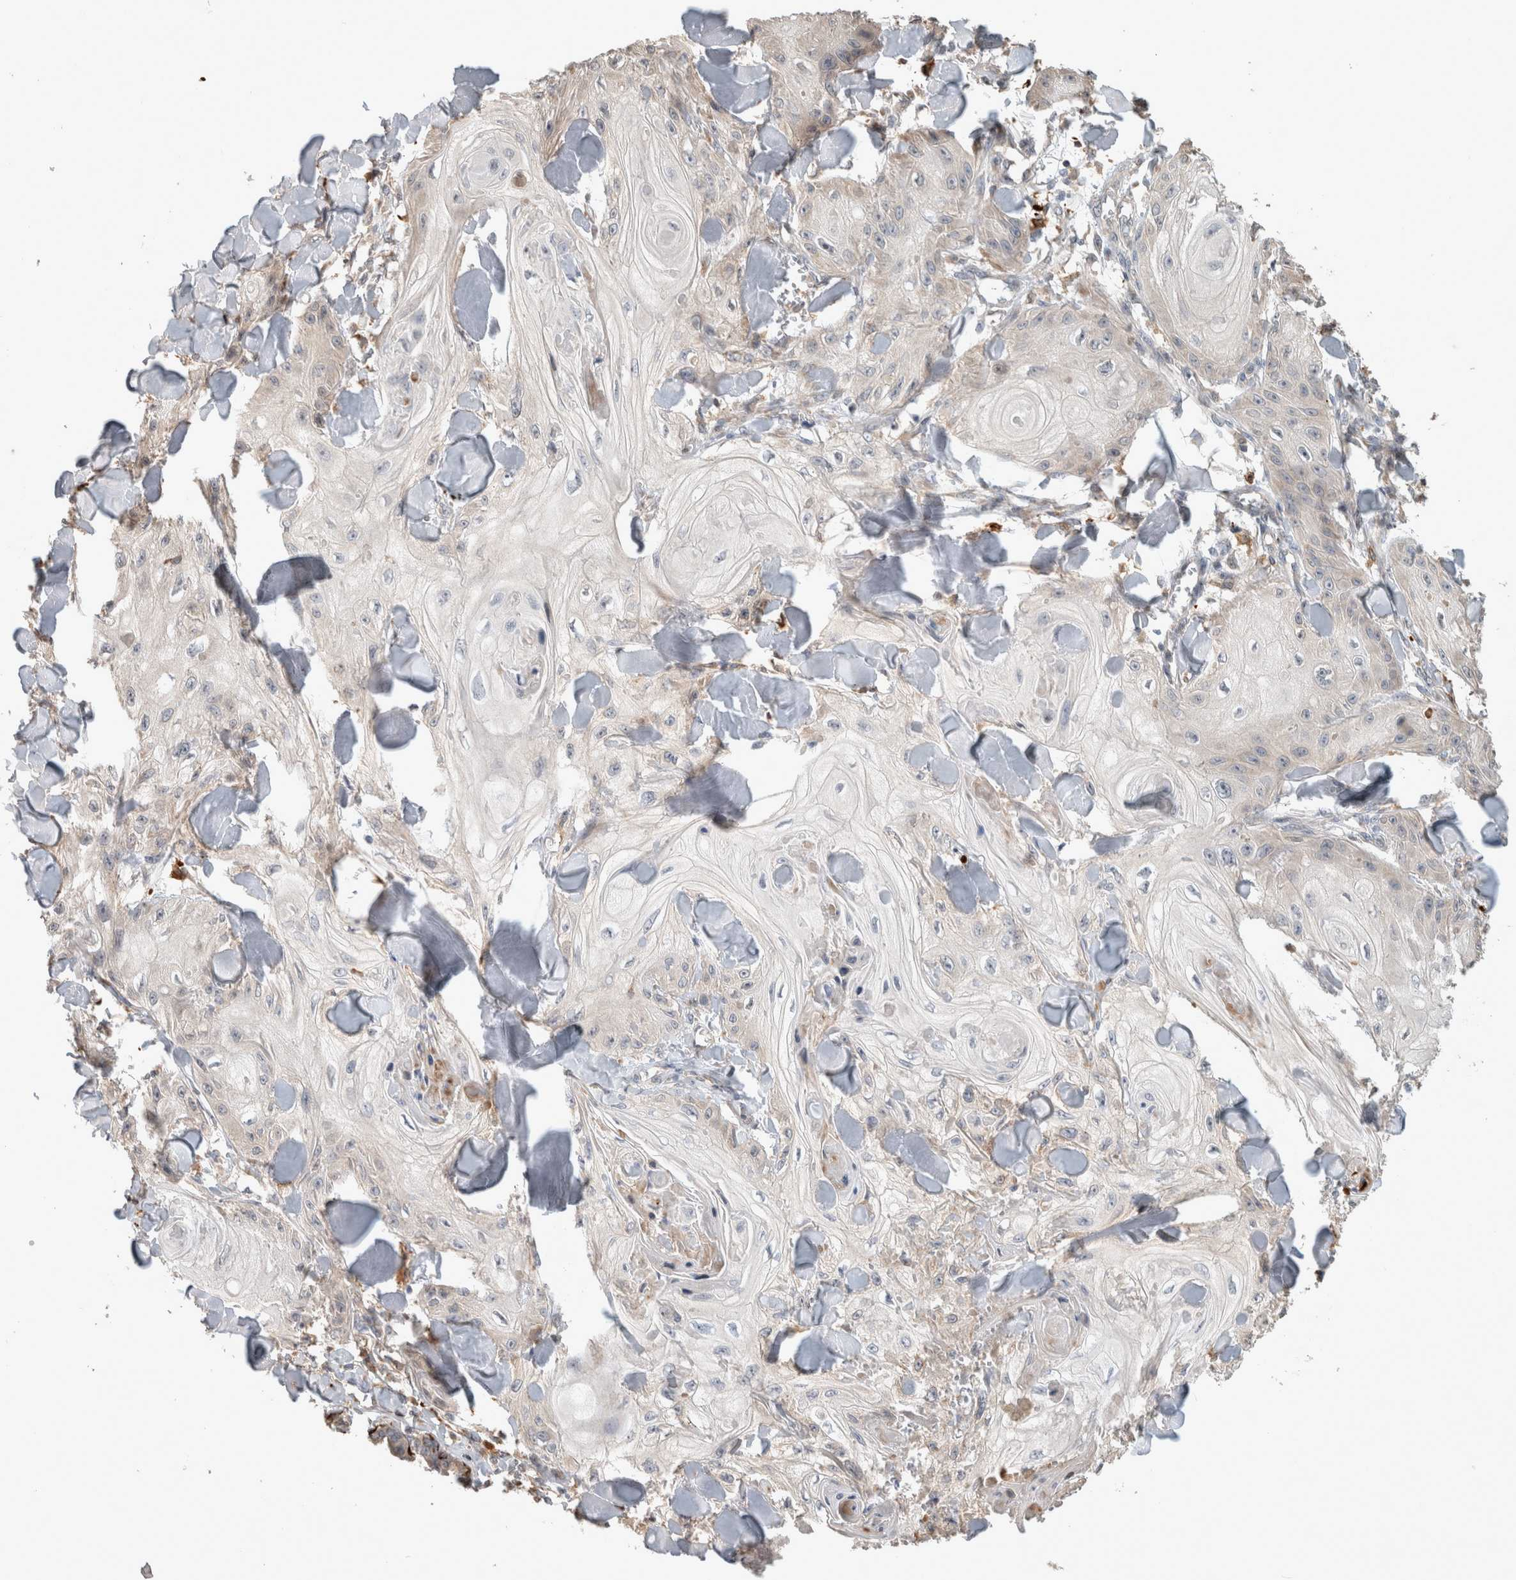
{"staining": {"intensity": "negative", "quantity": "none", "location": "none"}, "tissue": "skin cancer", "cell_type": "Tumor cells", "image_type": "cancer", "snomed": [{"axis": "morphology", "description": "Squamous cell carcinoma, NOS"}, {"axis": "topography", "description": "Skin"}], "caption": "The photomicrograph exhibits no staining of tumor cells in squamous cell carcinoma (skin).", "gene": "SERAC1", "patient": {"sex": "male", "age": 74}}